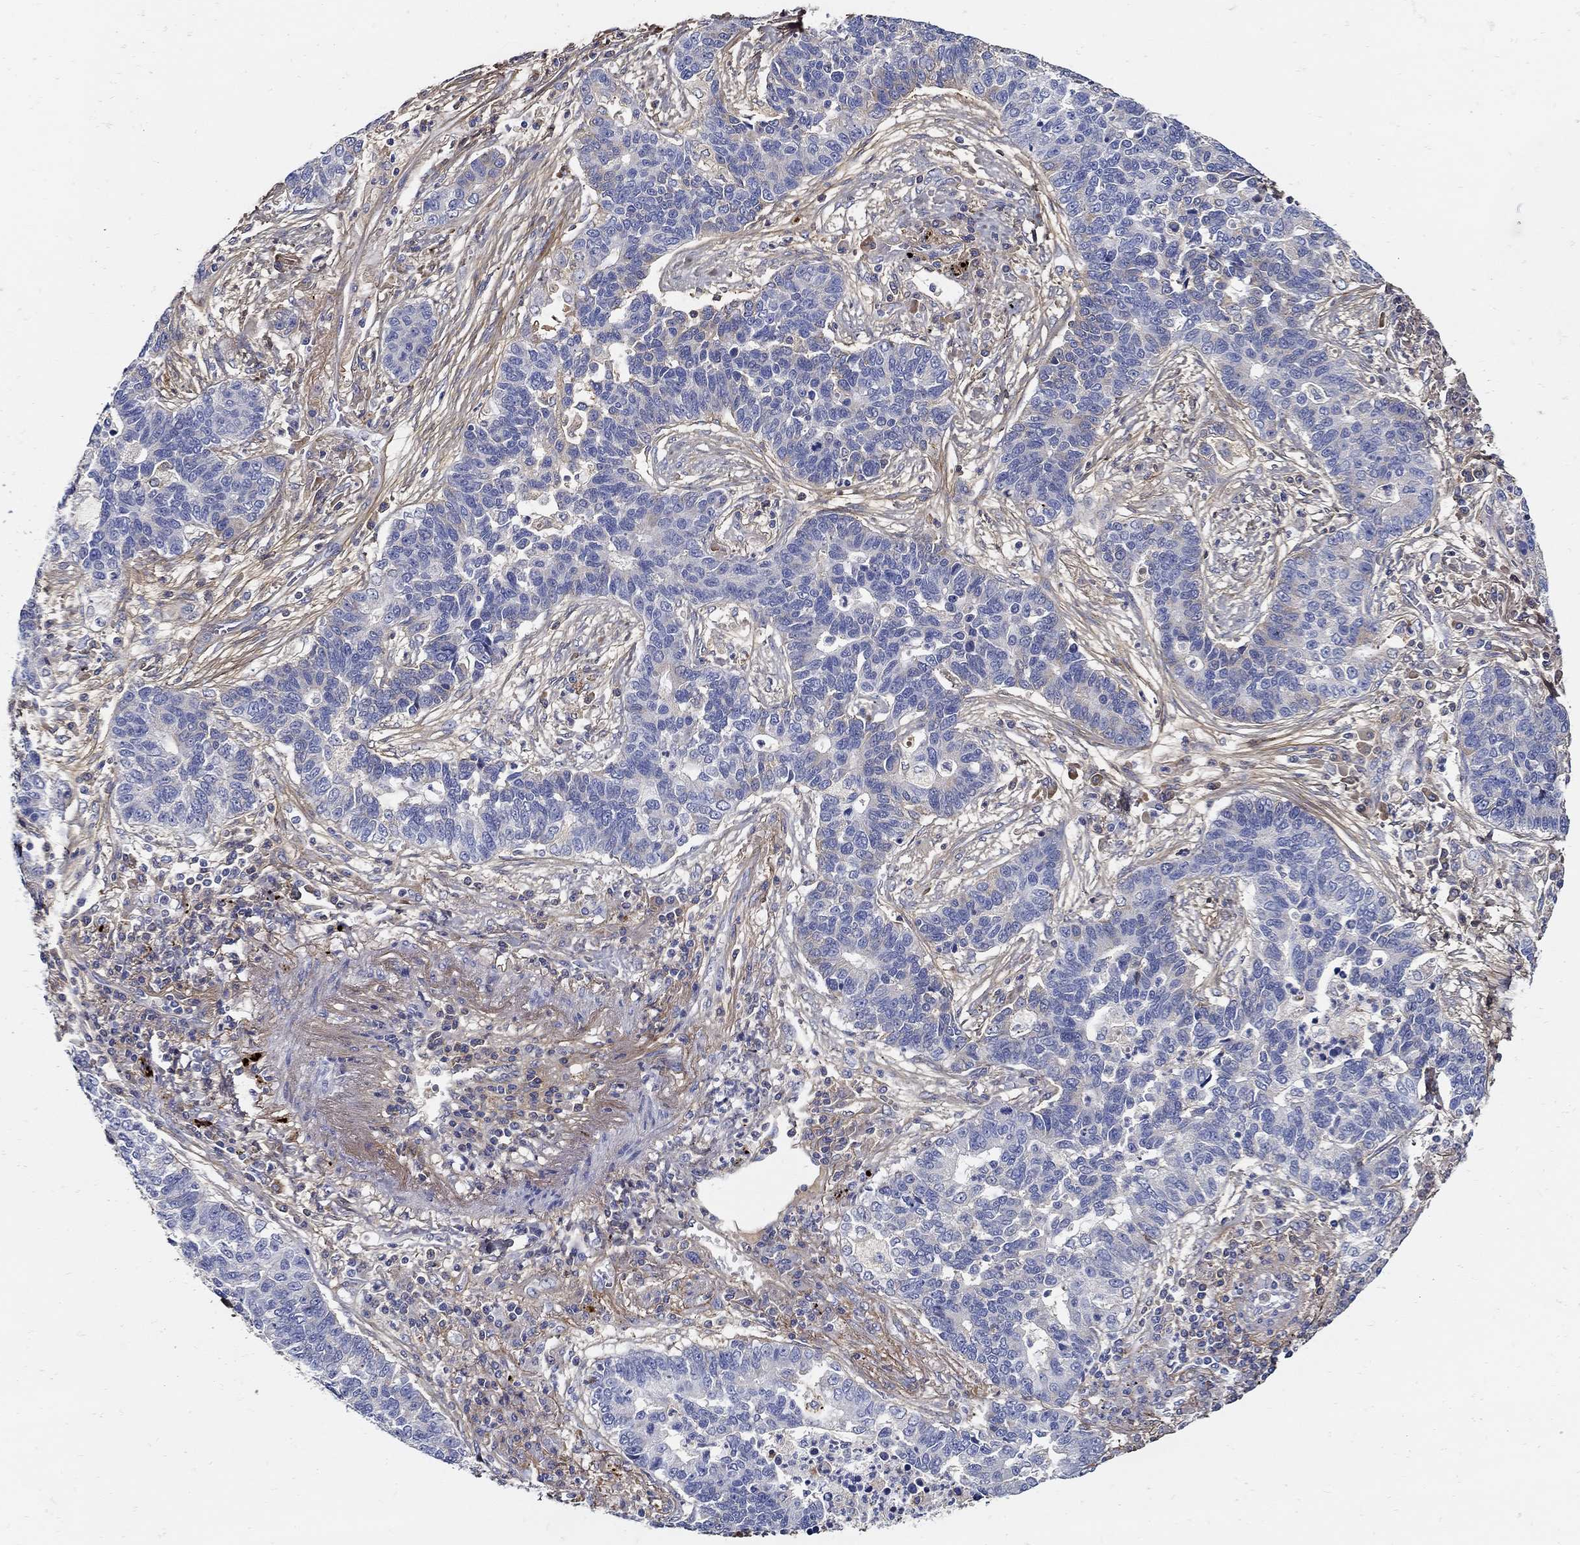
{"staining": {"intensity": "strong", "quantity": "<25%", "location": "cytoplasmic/membranous"}, "tissue": "lung cancer", "cell_type": "Tumor cells", "image_type": "cancer", "snomed": [{"axis": "morphology", "description": "Adenocarcinoma, NOS"}, {"axis": "topography", "description": "Lung"}], "caption": "Immunohistochemistry micrograph of adenocarcinoma (lung) stained for a protein (brown), which exhibits medium levels of strong cytoplasmic/membranous expression in about <25% of tumor cells.", "gene": "TGFBI", "patient": {"sex": "female", "age": 57}}